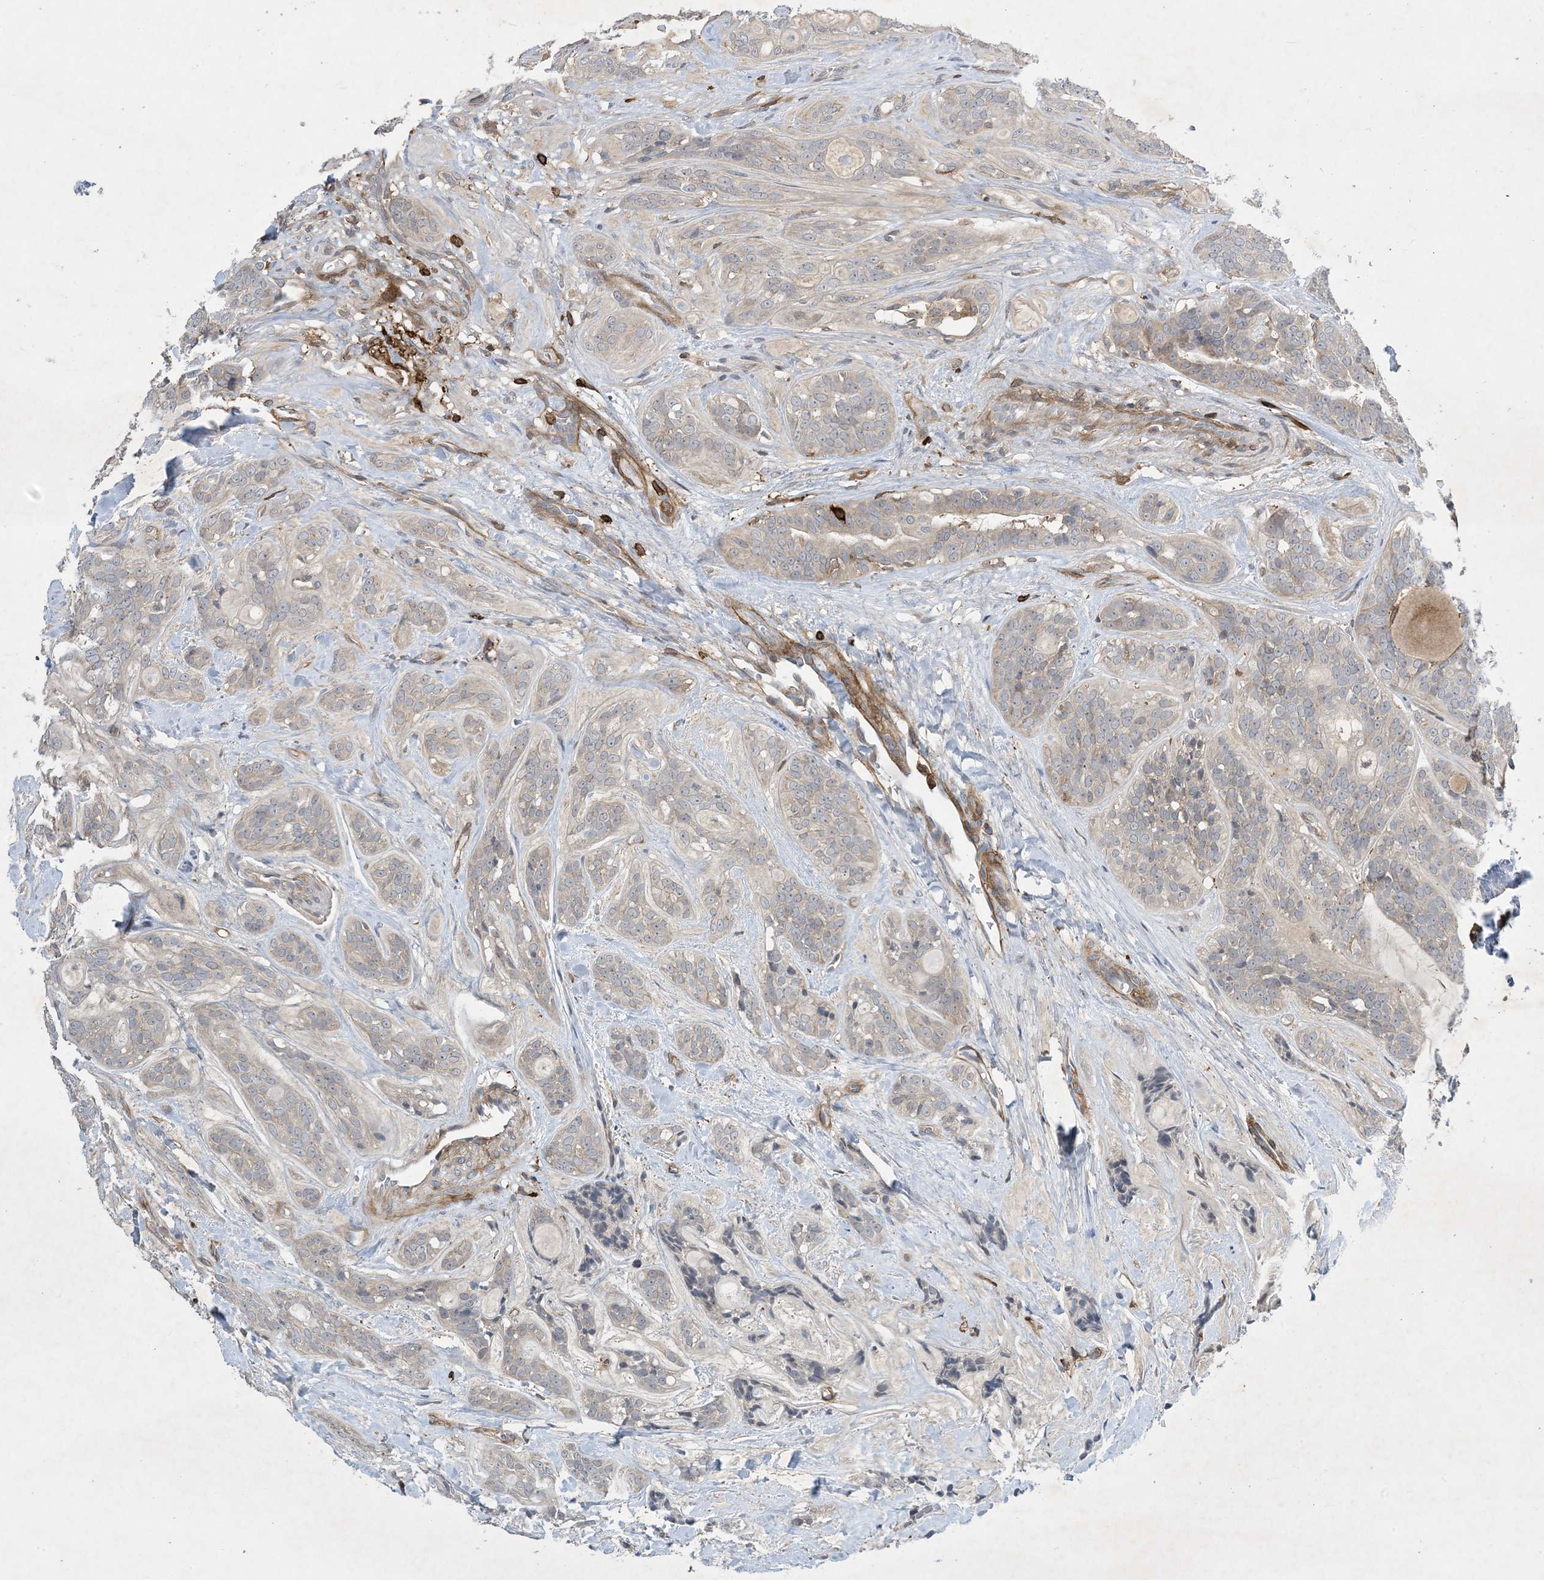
{"staining": {"intensity": "negative", "quantity": "none", "location": "none"}, "tissue": "head and neck cancer", "cell_type": "Tumor cells", "image_type": "cancer", "snomed": [{"axis": "morphology", "description": "Adenocarcinoma, NOS"}, {"axis": "topography", "description": "Head-Neck"}], "caption": "DAB immunohistochemical staining of human head and neck adenocarcinoma reveals no significant positivity in tumor cells.", "gene": "AK9", "patient": {"sex": "male", "age": 66}}